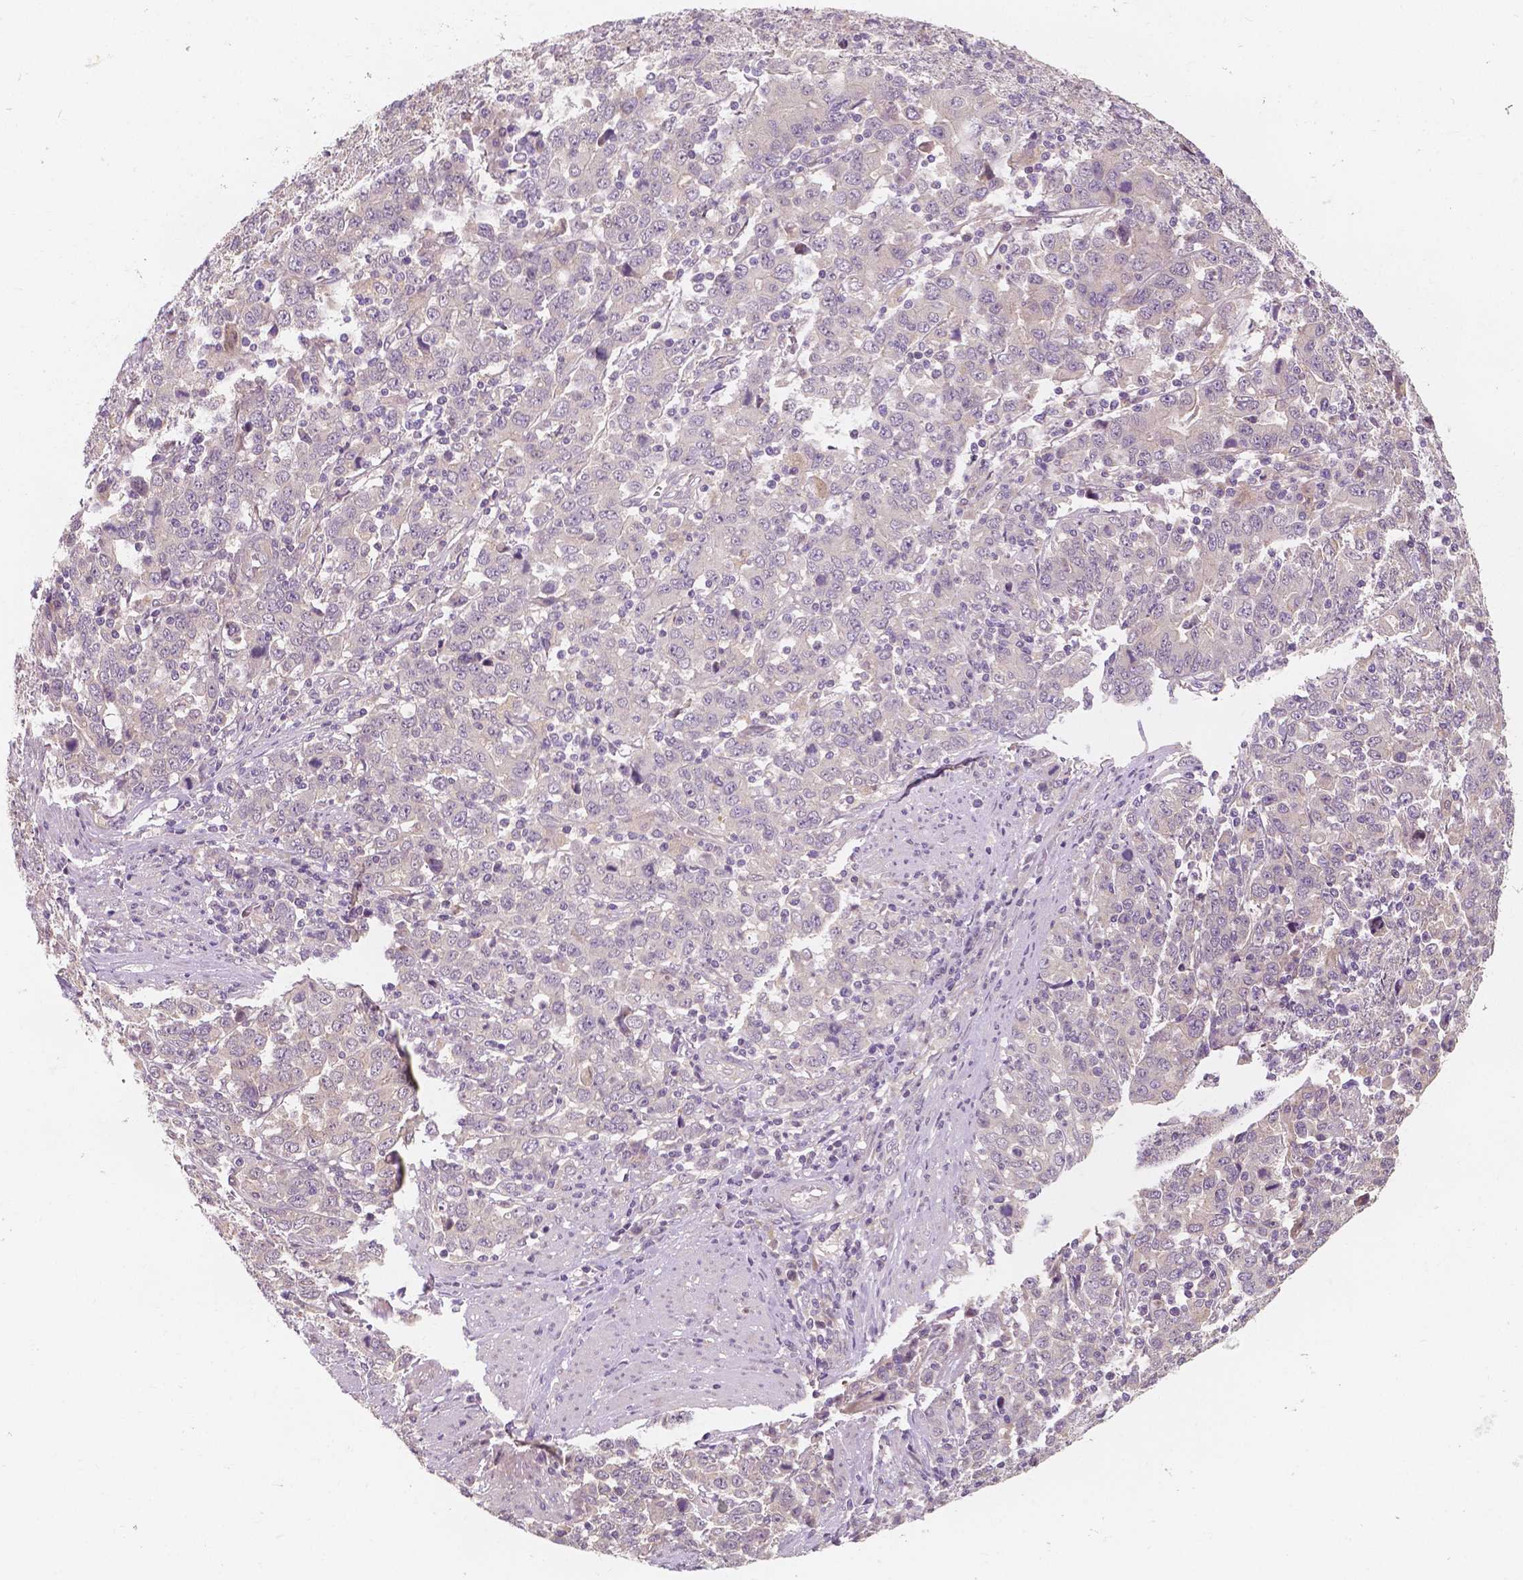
{"staining": {"intensity": "negative", "quantity": "none", "location": "none"}, "tissue": "stomach cancer", "cell_type": "Tumor cells", "image_type": "cancer", "snomed": [{"axis": "morphology", "description": "Adenocarcinoma, NOS"}, {"axis": "topography", "description": "Stomach, upper"}], "caption": "Human stomach adenocarcinoma stained for a protein using immunohistochemistry (IHC) demonstrates no staining in tumor cells.", "gene": "SNX12", "patient": {"sex": "male", "age": 69}}